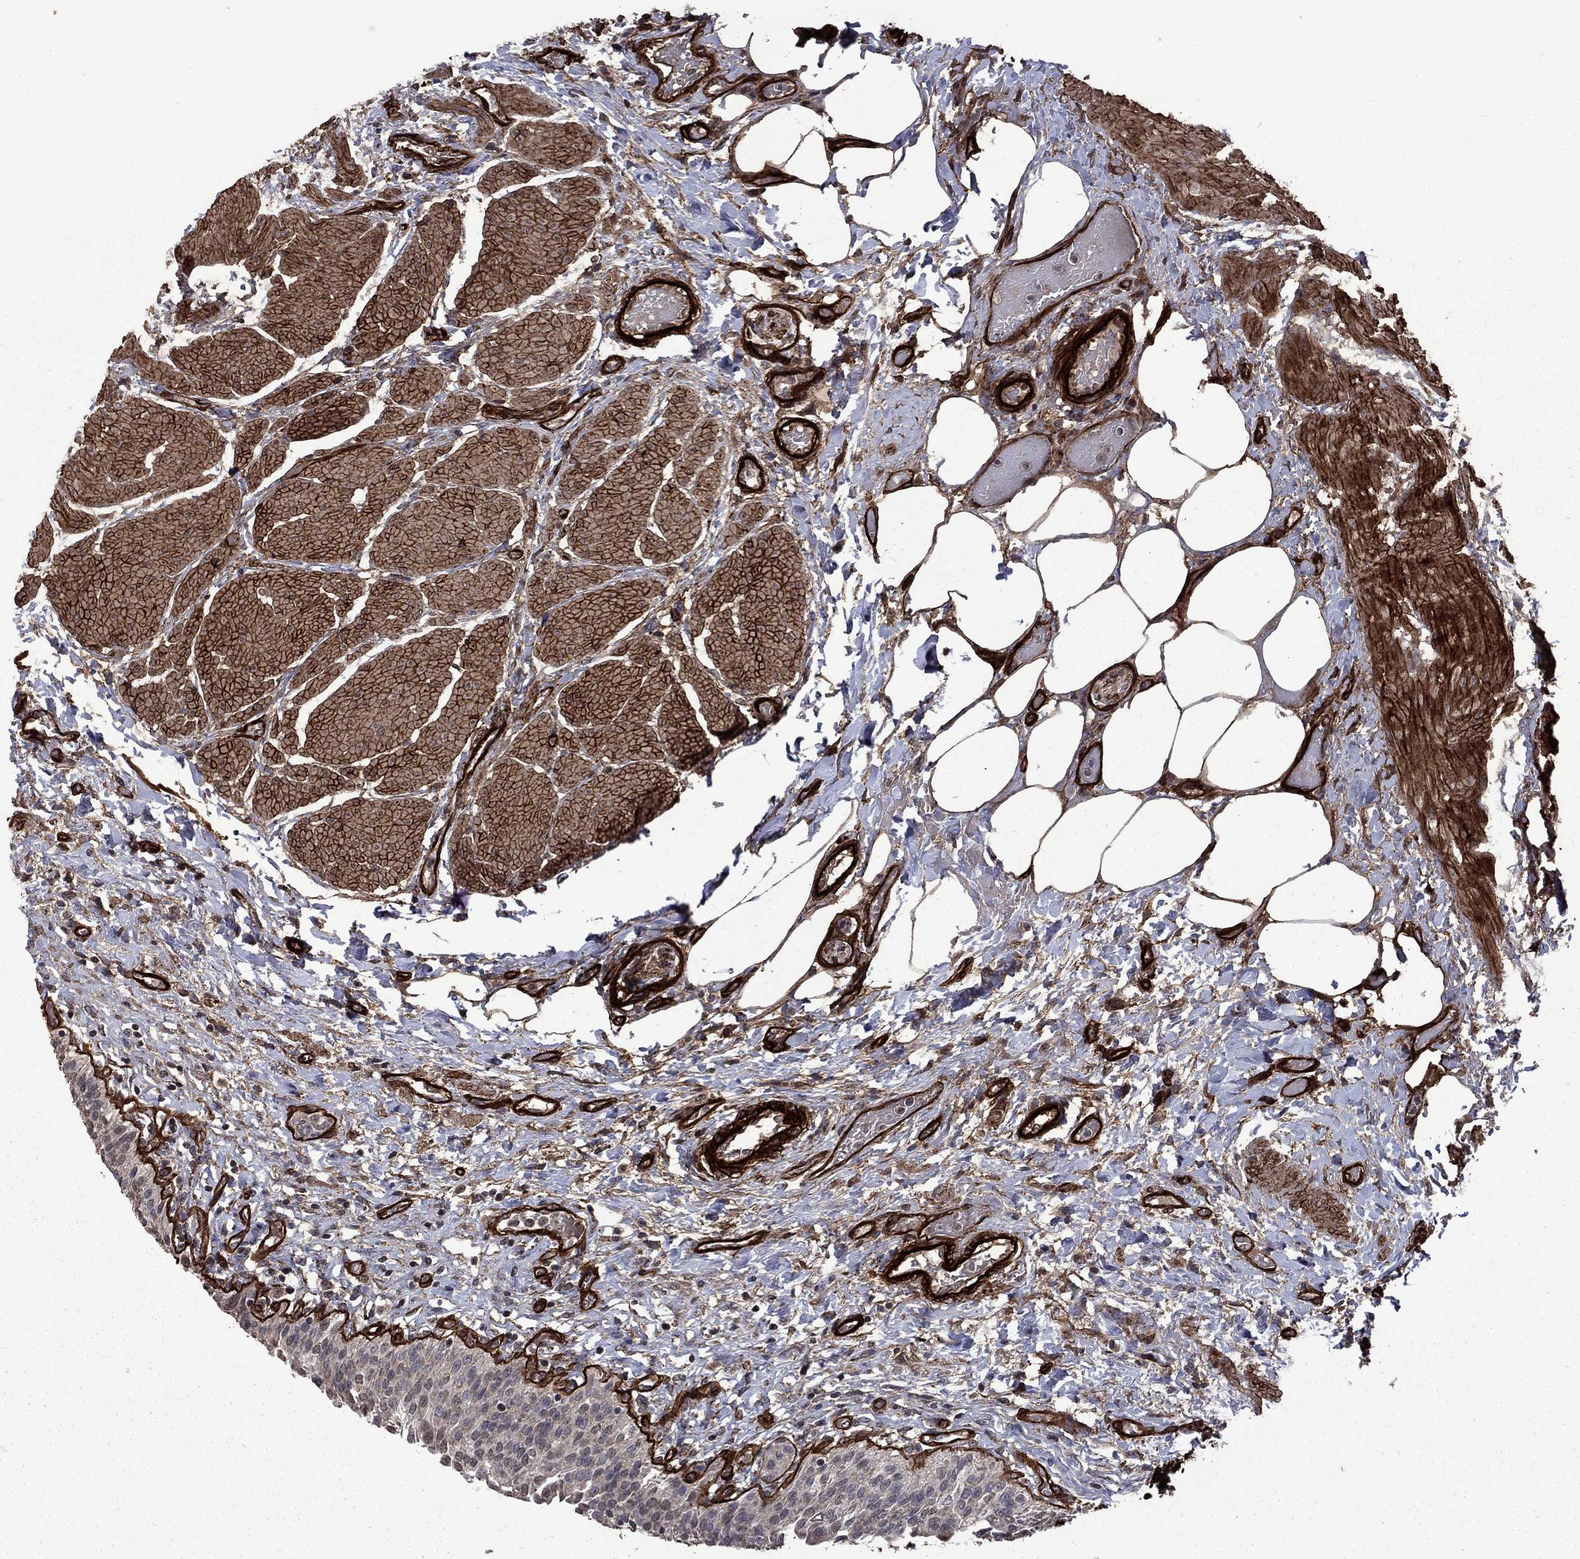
{"staining": {"intensity": "negative", "quantity": "none", "location": "none"}, "tissue": "urinary bladder", "cell_type": "Urothelial cells", "image_type": "normal", "snomed": [{"axis": "morphology", "description": "Normal tissue, NOS"}, {"axis": "morphology", "description": "Metaplasia, NOS"}, {"axis": "topography", "description": "Urinary bladder"}], "caption": "High magnification brightfield microscopy of benign urinary bladder stained with DAB (brown) and counterstained with hematoxylin (blue): urothelial cells show no significant positivity.", "gene": "COL18A1", "patient": {"sex": "male", "age": 68}}